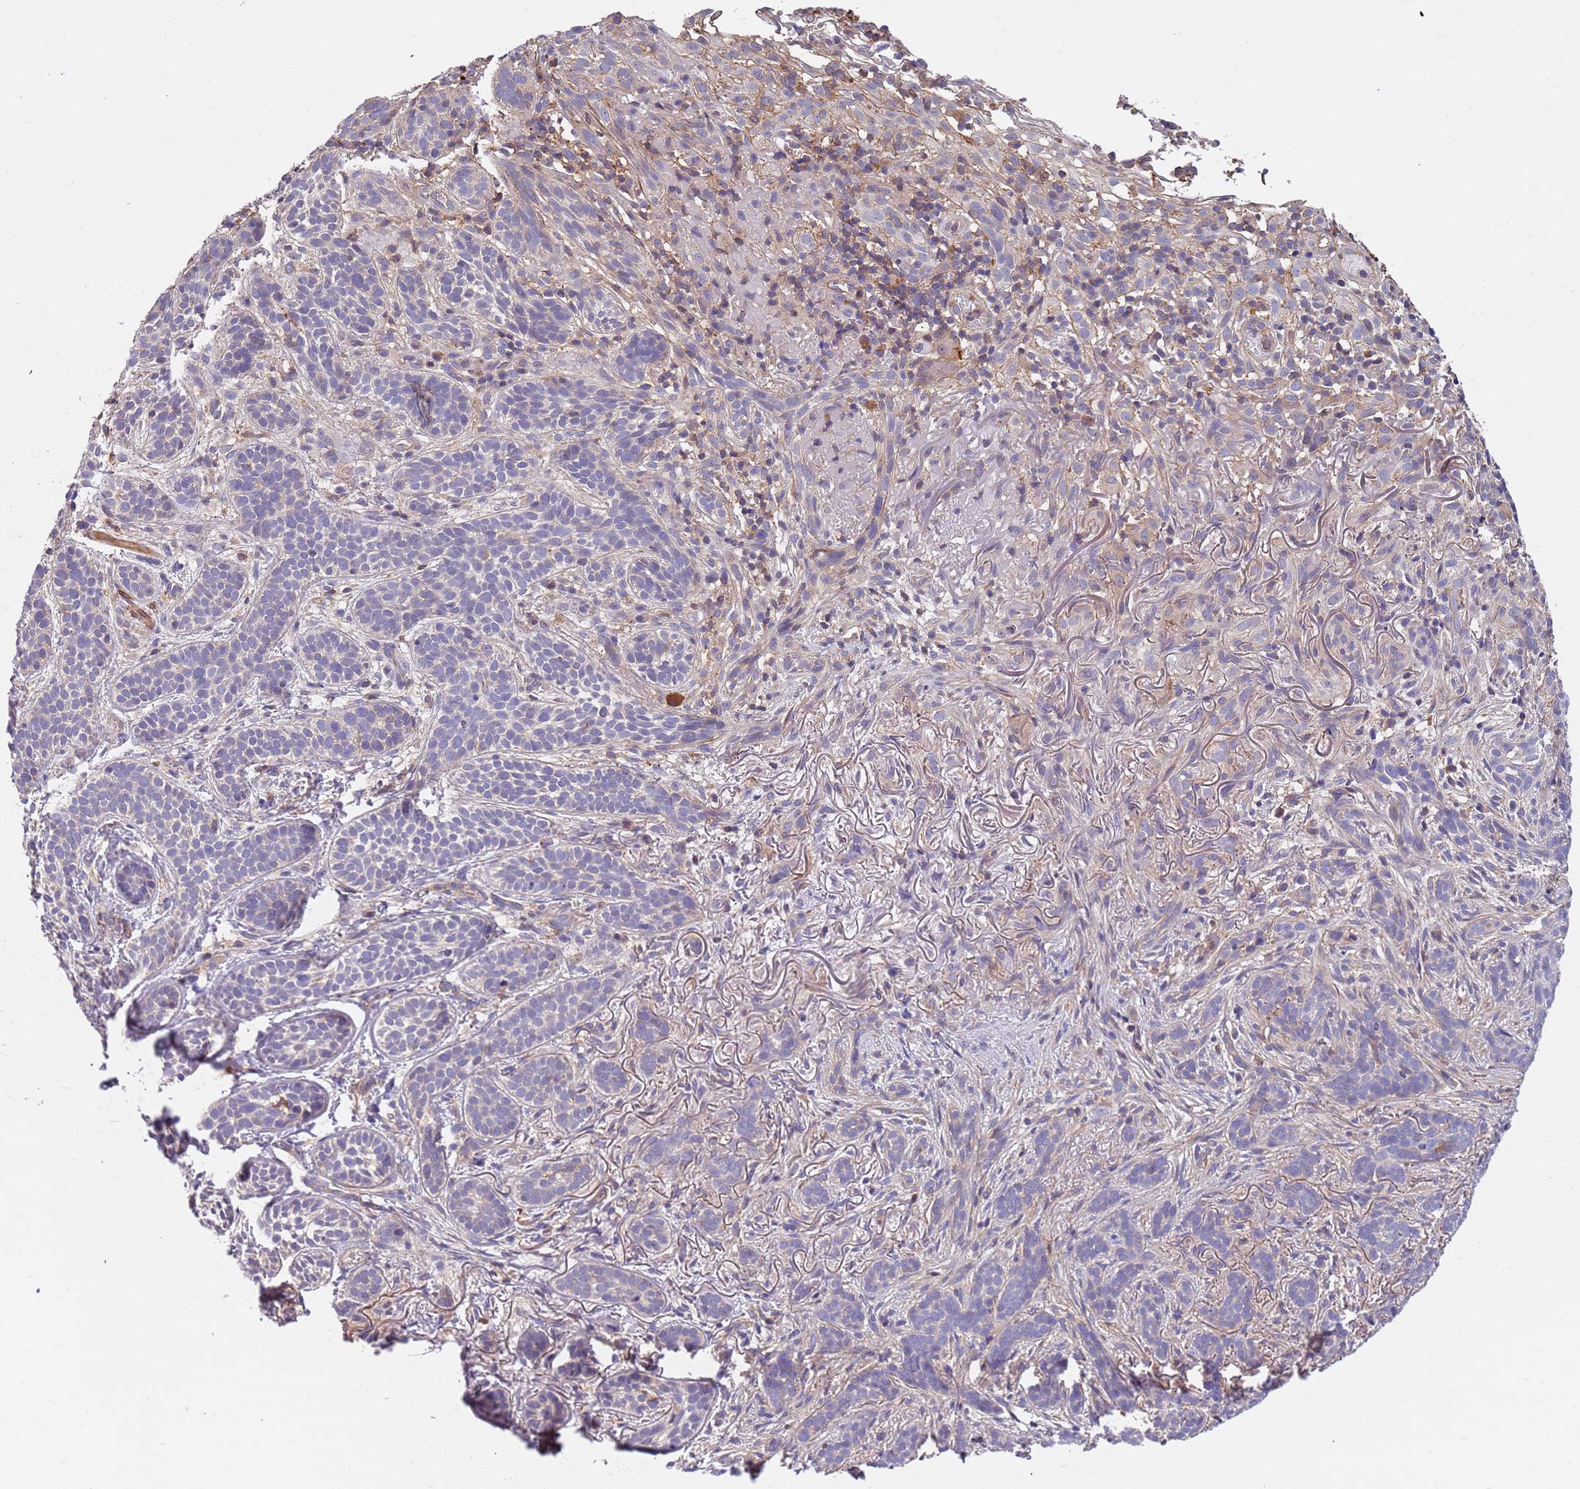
{"staining": {"intensity": "negative", "quantity": "none", "location": "none"}, "tissue": "skin cancer", "cell_type": "Tumor cells", "image_type": "cancer", "snomed": [{"axis": "morphology", "description": "Basal cell carcinoma"}, {"axis": "topography", "description": "Skin"}], "caption": "Immunohistochemistry (IHC) histopathology image of neoplastic tissue: basal cell carcinoma (skin) stained with DAB (3,3'-diaminobenzidine) exhibits no significant protein positivity in tumor cells.", "gene": "SYT4", "patient": {"sex": "male", "age": 71}}